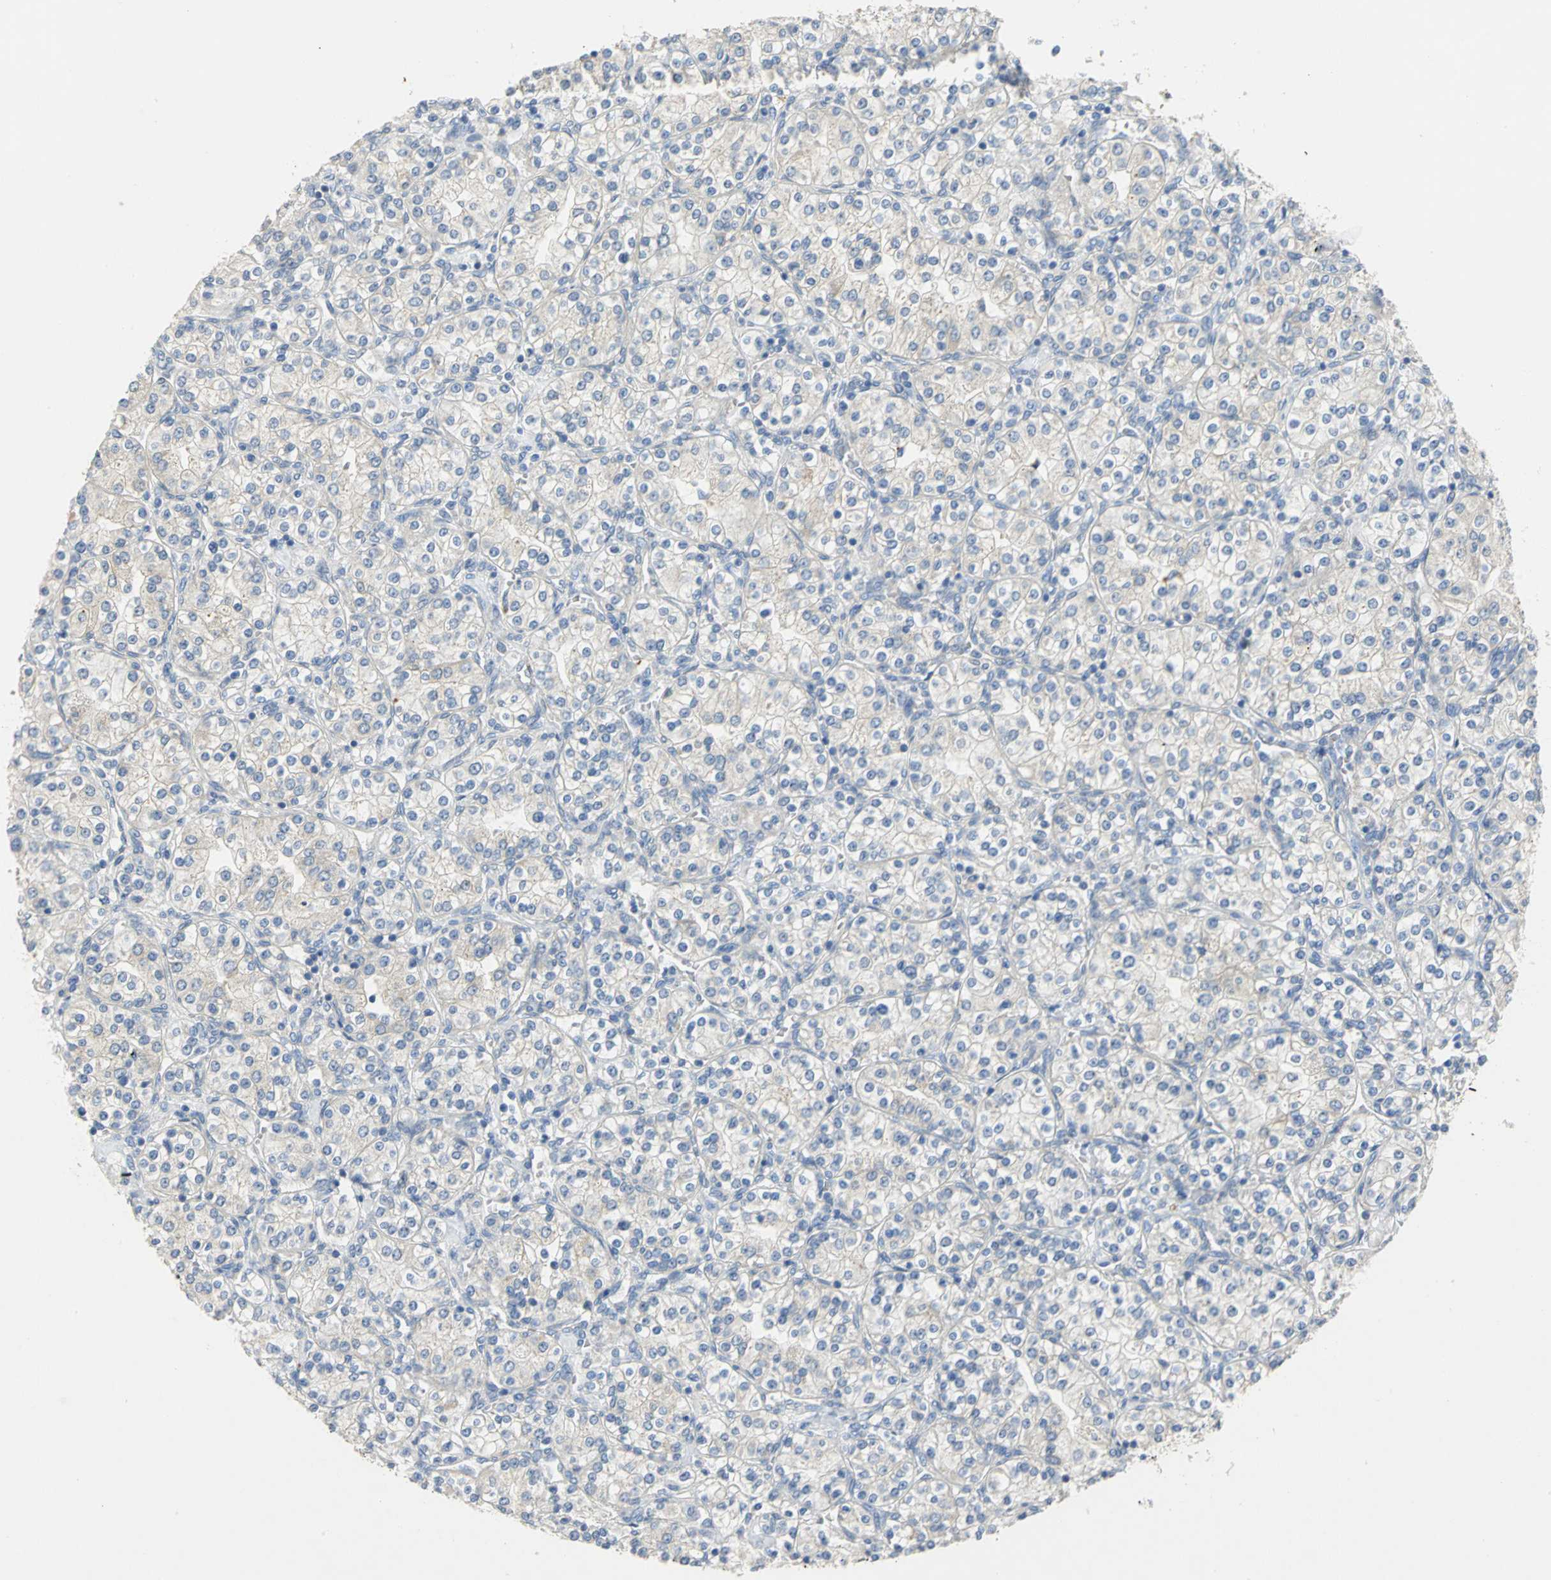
{"staining": {"intensity": "negative", "quantity": "none", "location": "none"}, "tissue": "renal cancer", "cell_type": "Tumor cells", "image_type": "cancer", "snomed": [{"axis": "morphology", "description": "Adenocarcinoma, NOS"}, {"axis": "topography", "description": "Kidney"}], "caption": "IHC image of neoplastic tissue: human adenocarcinoma (renal) stained with DAB (3,3'-diaminobenzidine) reveals no significant protein positivity in tumor cells. (DAB immunohistochemistry (IHC) with hematoxylin counter stain).", "gene": "IL17RB", "patient": {"sex": "male", "age": 77}}